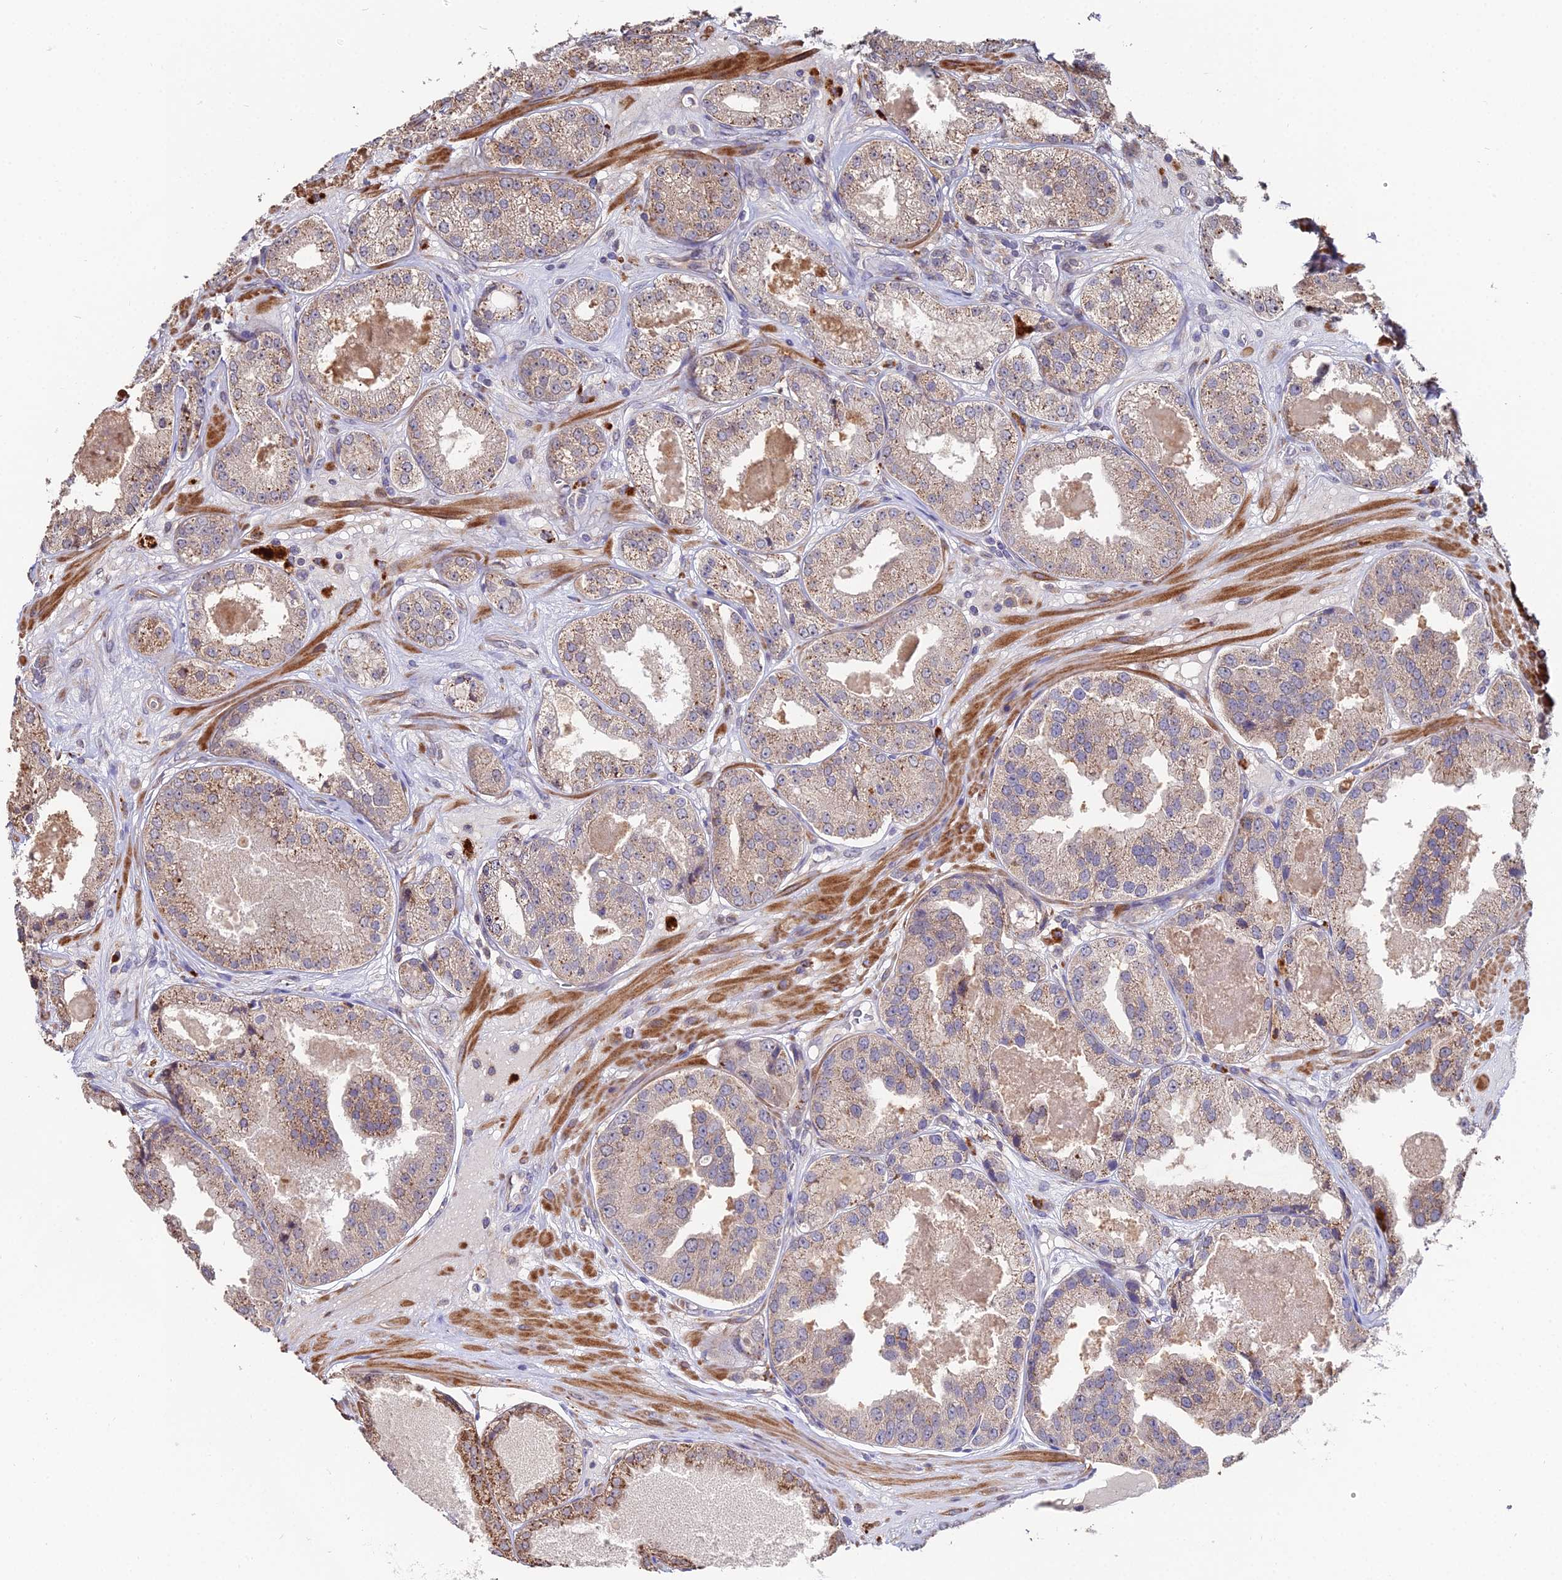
{"staining": {"intensity": "weak", "quantity": "25%-75%", "location": "cytoplasmic/membranous"}, "tissue": "prostate cancer", "cell_type": "Tumor cells", "image_type": "cancer", "snomed": [{"axis": "morphology", "description": "Adenocarcinoma, High grade"}, {"axis": "topography", "description": "Prostate"}], "caption": "IHC histopathology image of neoplastic tissue: adenocarcinoma (high-grade) (prostate) stained using immunohistochemistry (IHC) demonstrates low levels of weak protein expression localized specifically in the cytoplasmic/membranous of tumor cells, appearing as a cytoplasmic/membranous brown color.", "gene": "ACTR5", "patient": {"sex": "male", "age": 63}}